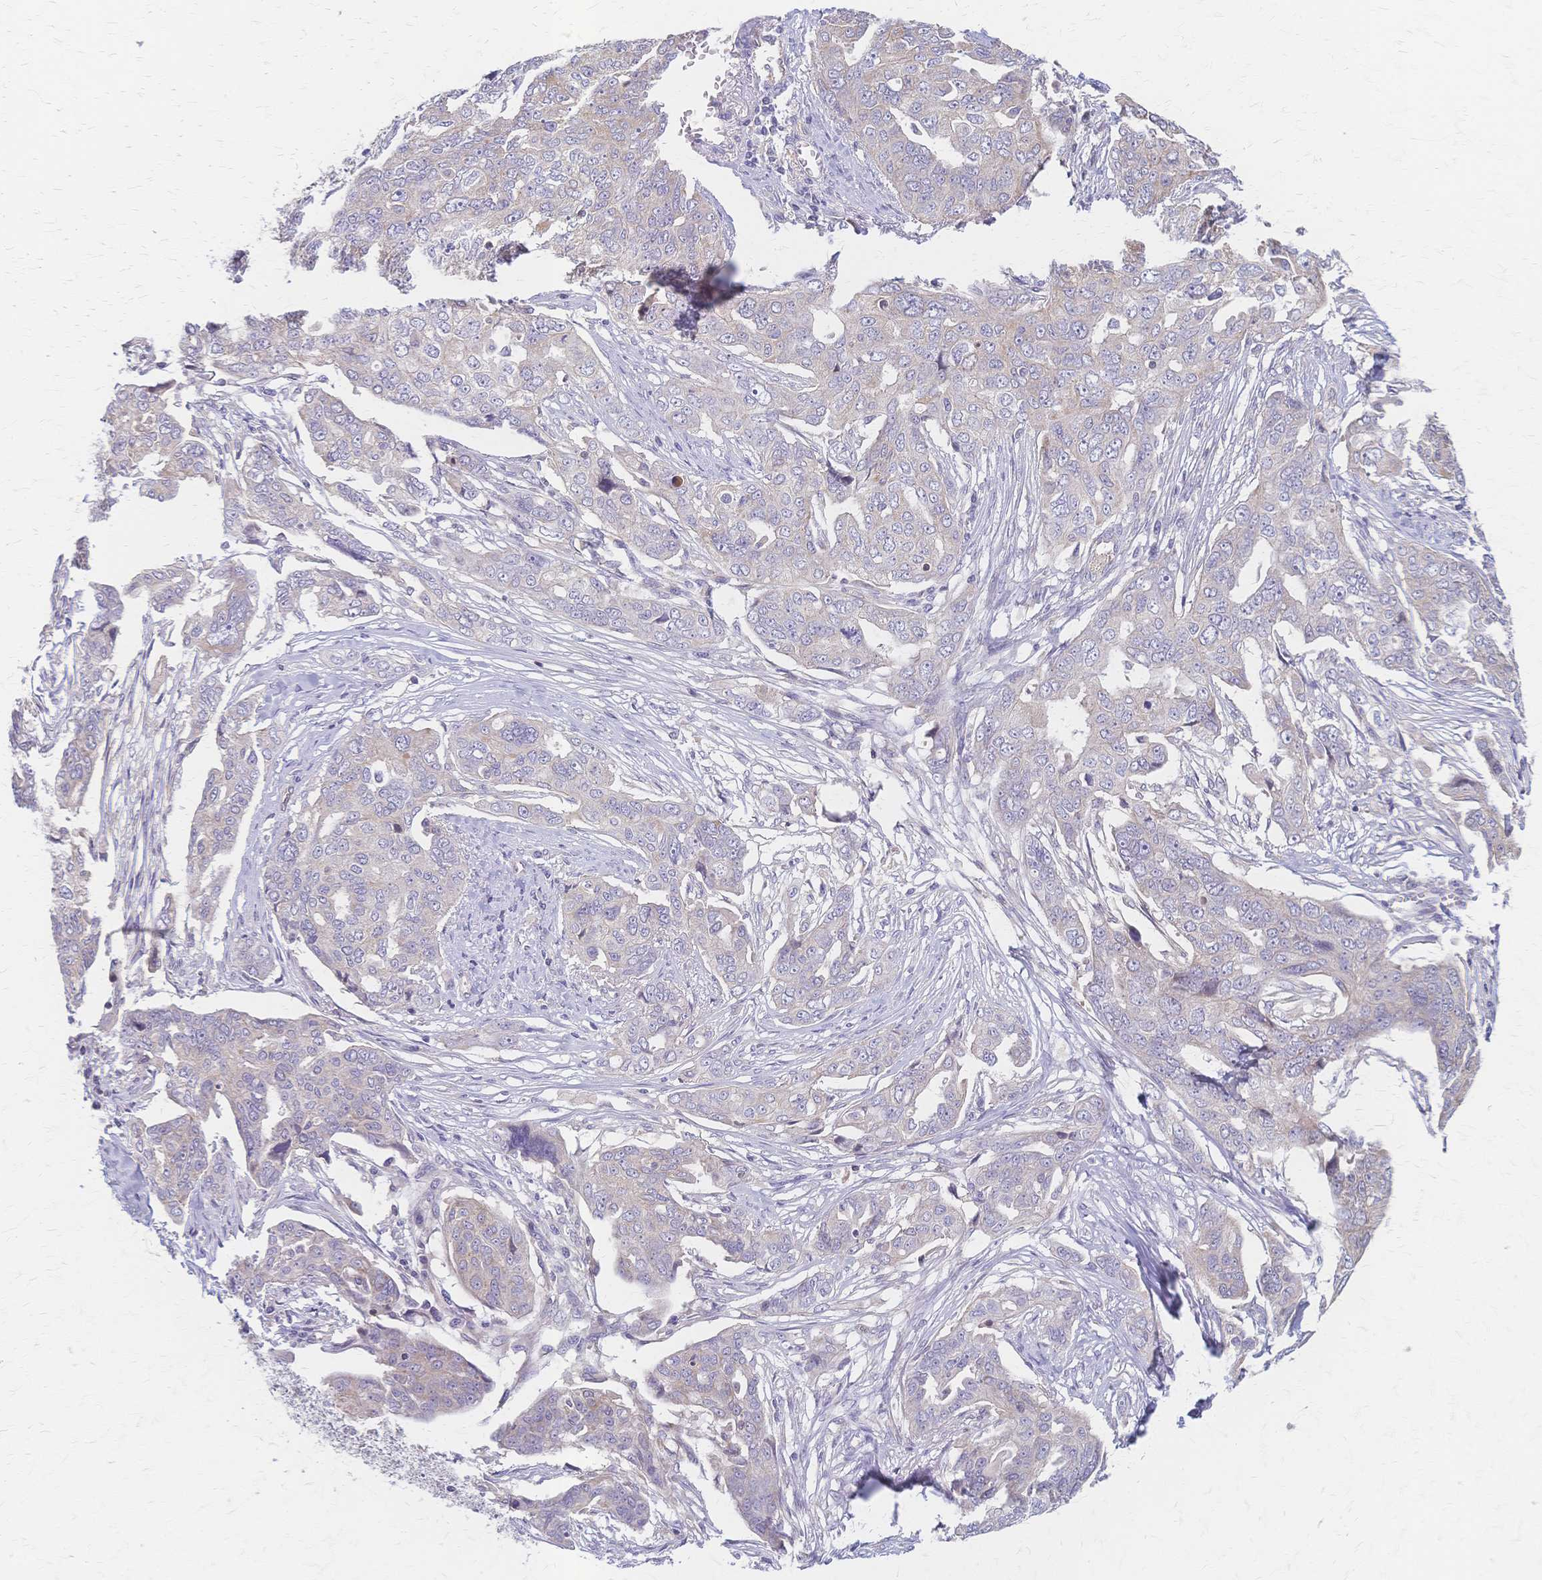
{"staining": {"intensity": "weak", "quantity": "<25%", "location": "cytoplasmic/membranous"}, "tissue": "ovarian cancer", "cell_type": "Tumor cells", "image_type": "cancer", "snomed": [{"axis": "morphology", "description": "Carcinoma, endometroid"}, {"axis": "topography", "description": "Ovary"}], "caption": "Immunohistochemical staining of human ovarian cancer (endometroid carcinoma) demonstrates no significant positivity in tumor cells.", "gene": "CYB5A", "patient": {"sex": "female", "age": 70}}